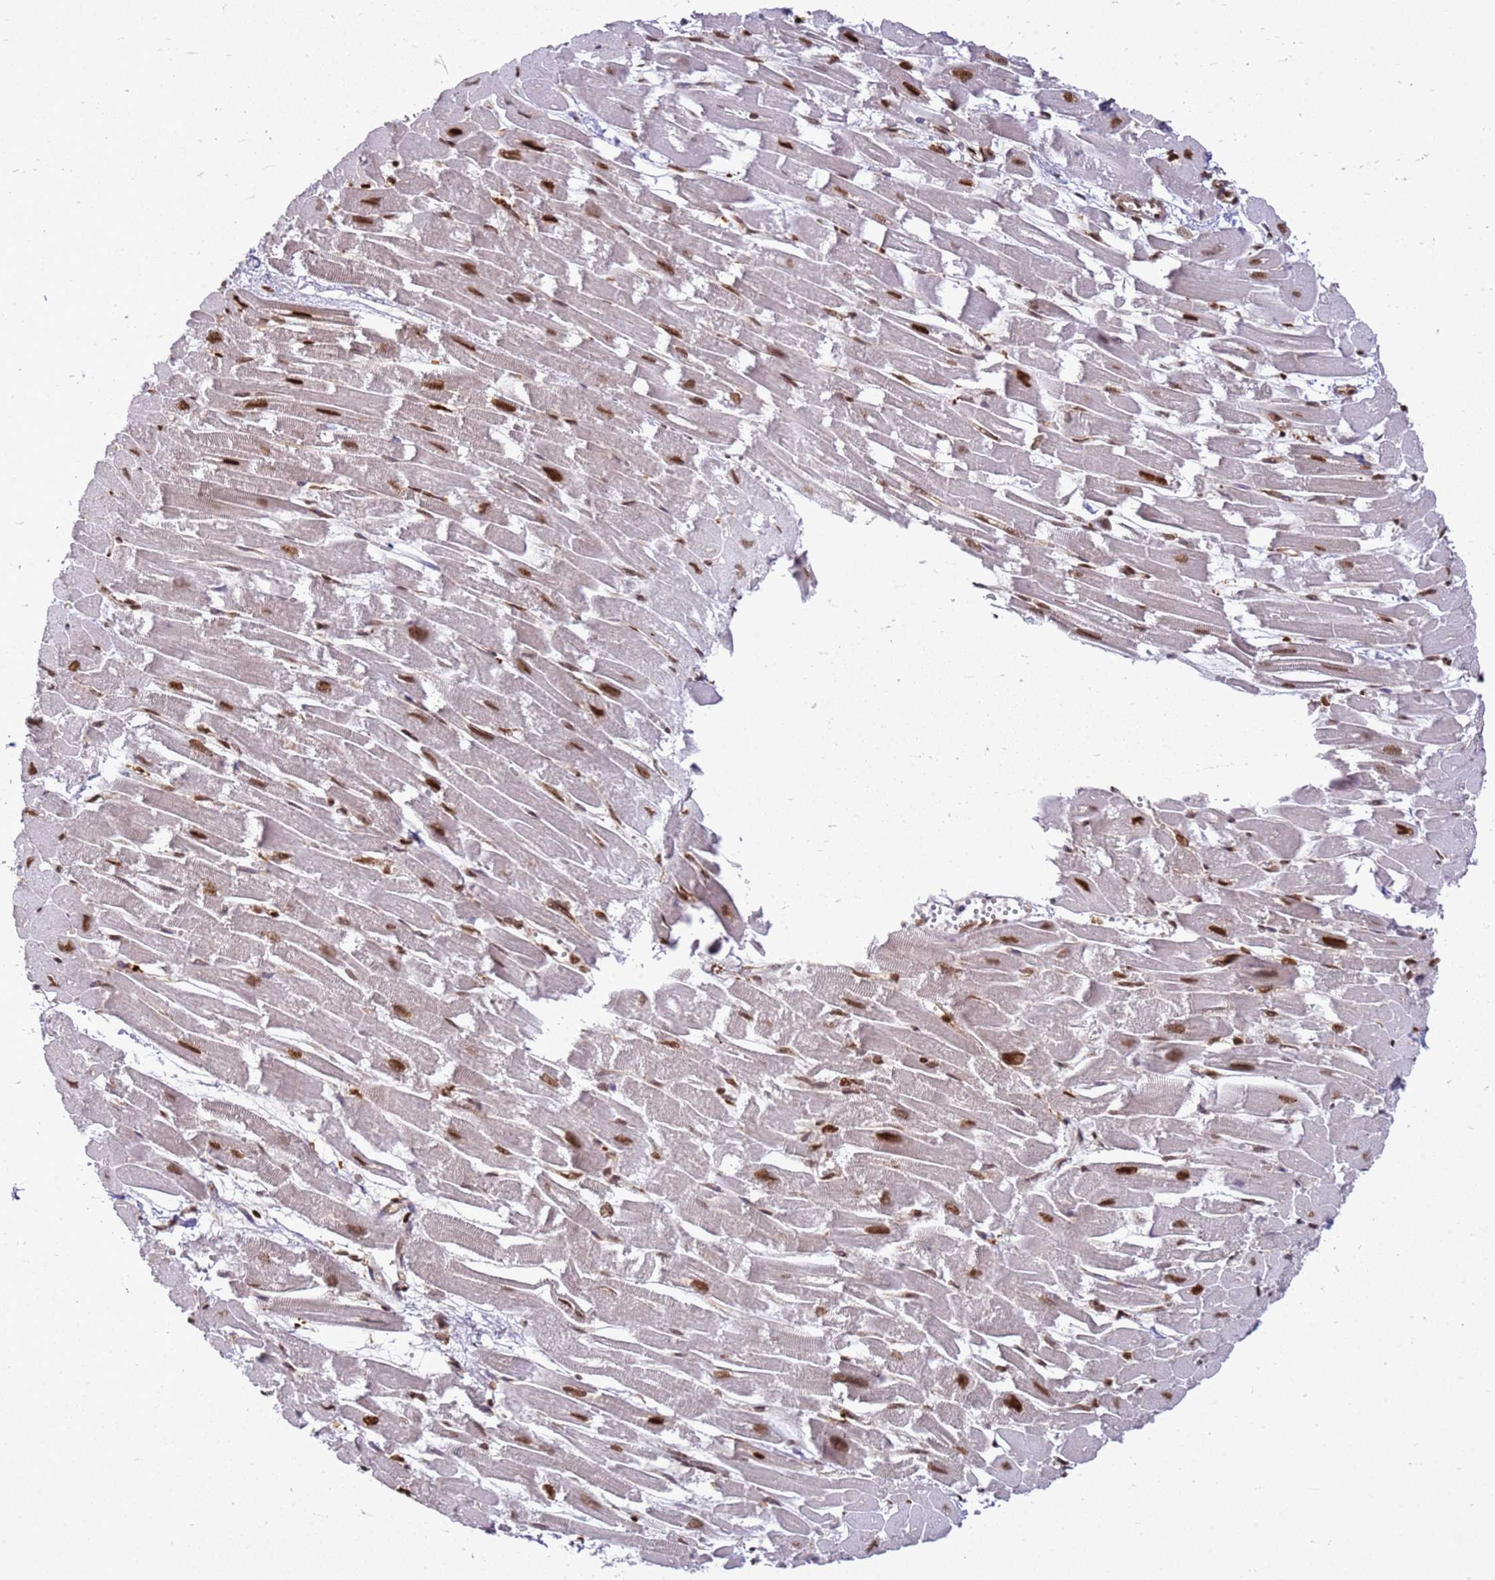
{"staining": {"intensity": "moderate", "quantity": "25%-75%", "location": "nuclear"}, "tissue": "heart muscle", "cell_type": "Cardiomyocytes", "image_type": "normal", "snomed": [{"axis": "morphology", "description": "Normal tissue, NOS"}, {"axis": "topography", "description": "Heart"}], "caption": "Immunohistochemical staining of unremarkable human heart muscle exhibits moderate nuclear protein positivity in about 25%-75% of cardiomyocytes.", "gene": "APEX1", "patient": {"sex": "male", "age": 54}}